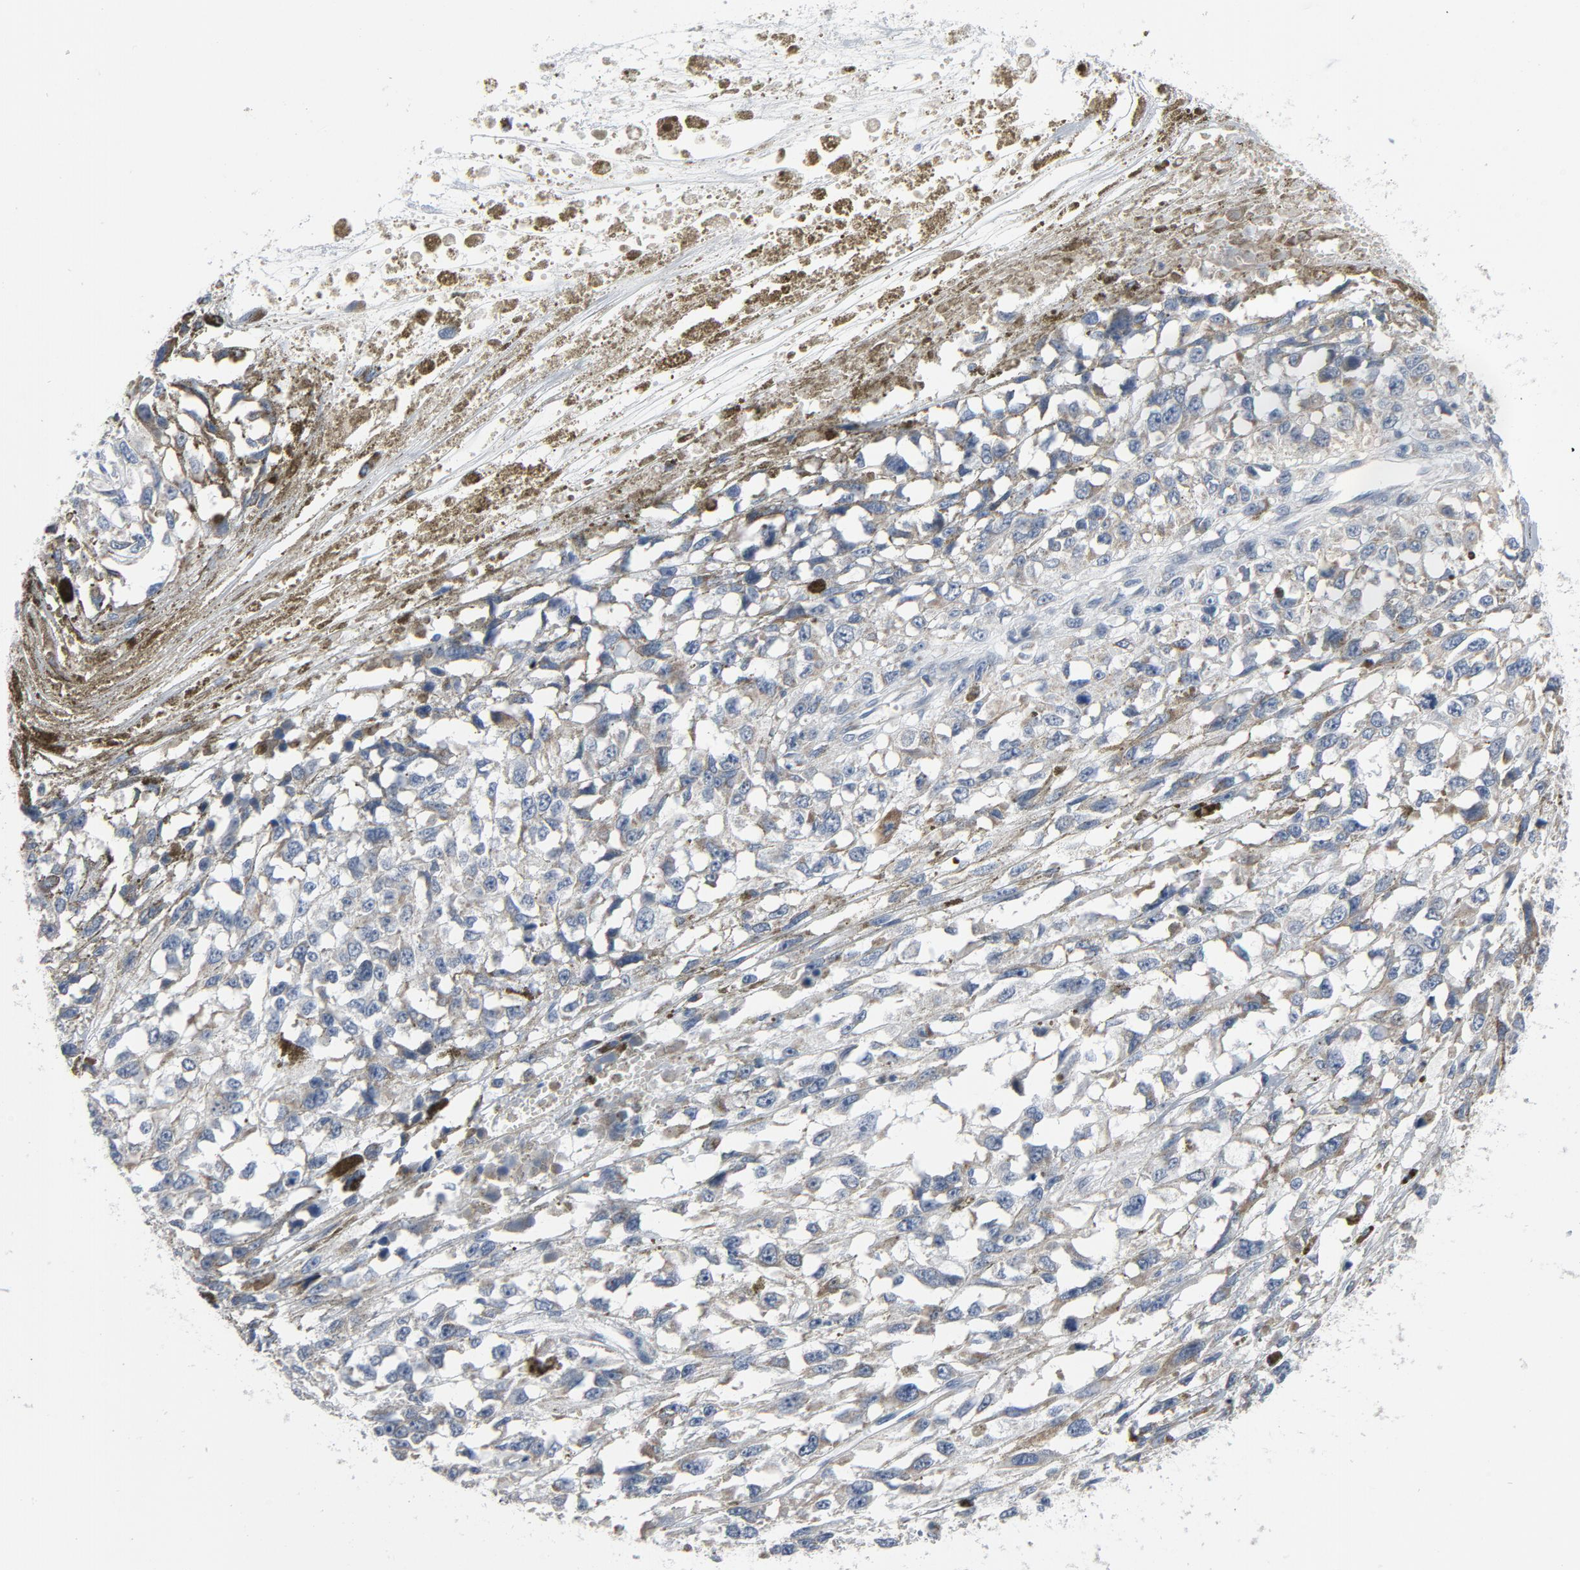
{"staining": {"intensity": "negative", "quantity": "none", "location": "none"}, "tissue": "melanoma", "cell_type": "Tumor cells", "image_type": "cancer", "snomed": [{"axis": "morphology", "description": "Malignant melanoma, Metastatic site"}, {"axis": "topography", "description": "Lymph node"}], "caption": "Malignant melanoma (metastatic site) stained for a protein using immunohistochemistry (IHC) displays no expression tumor cells.", "gene": "GPX2", "patient": {"sex": "male", "age": 59}}